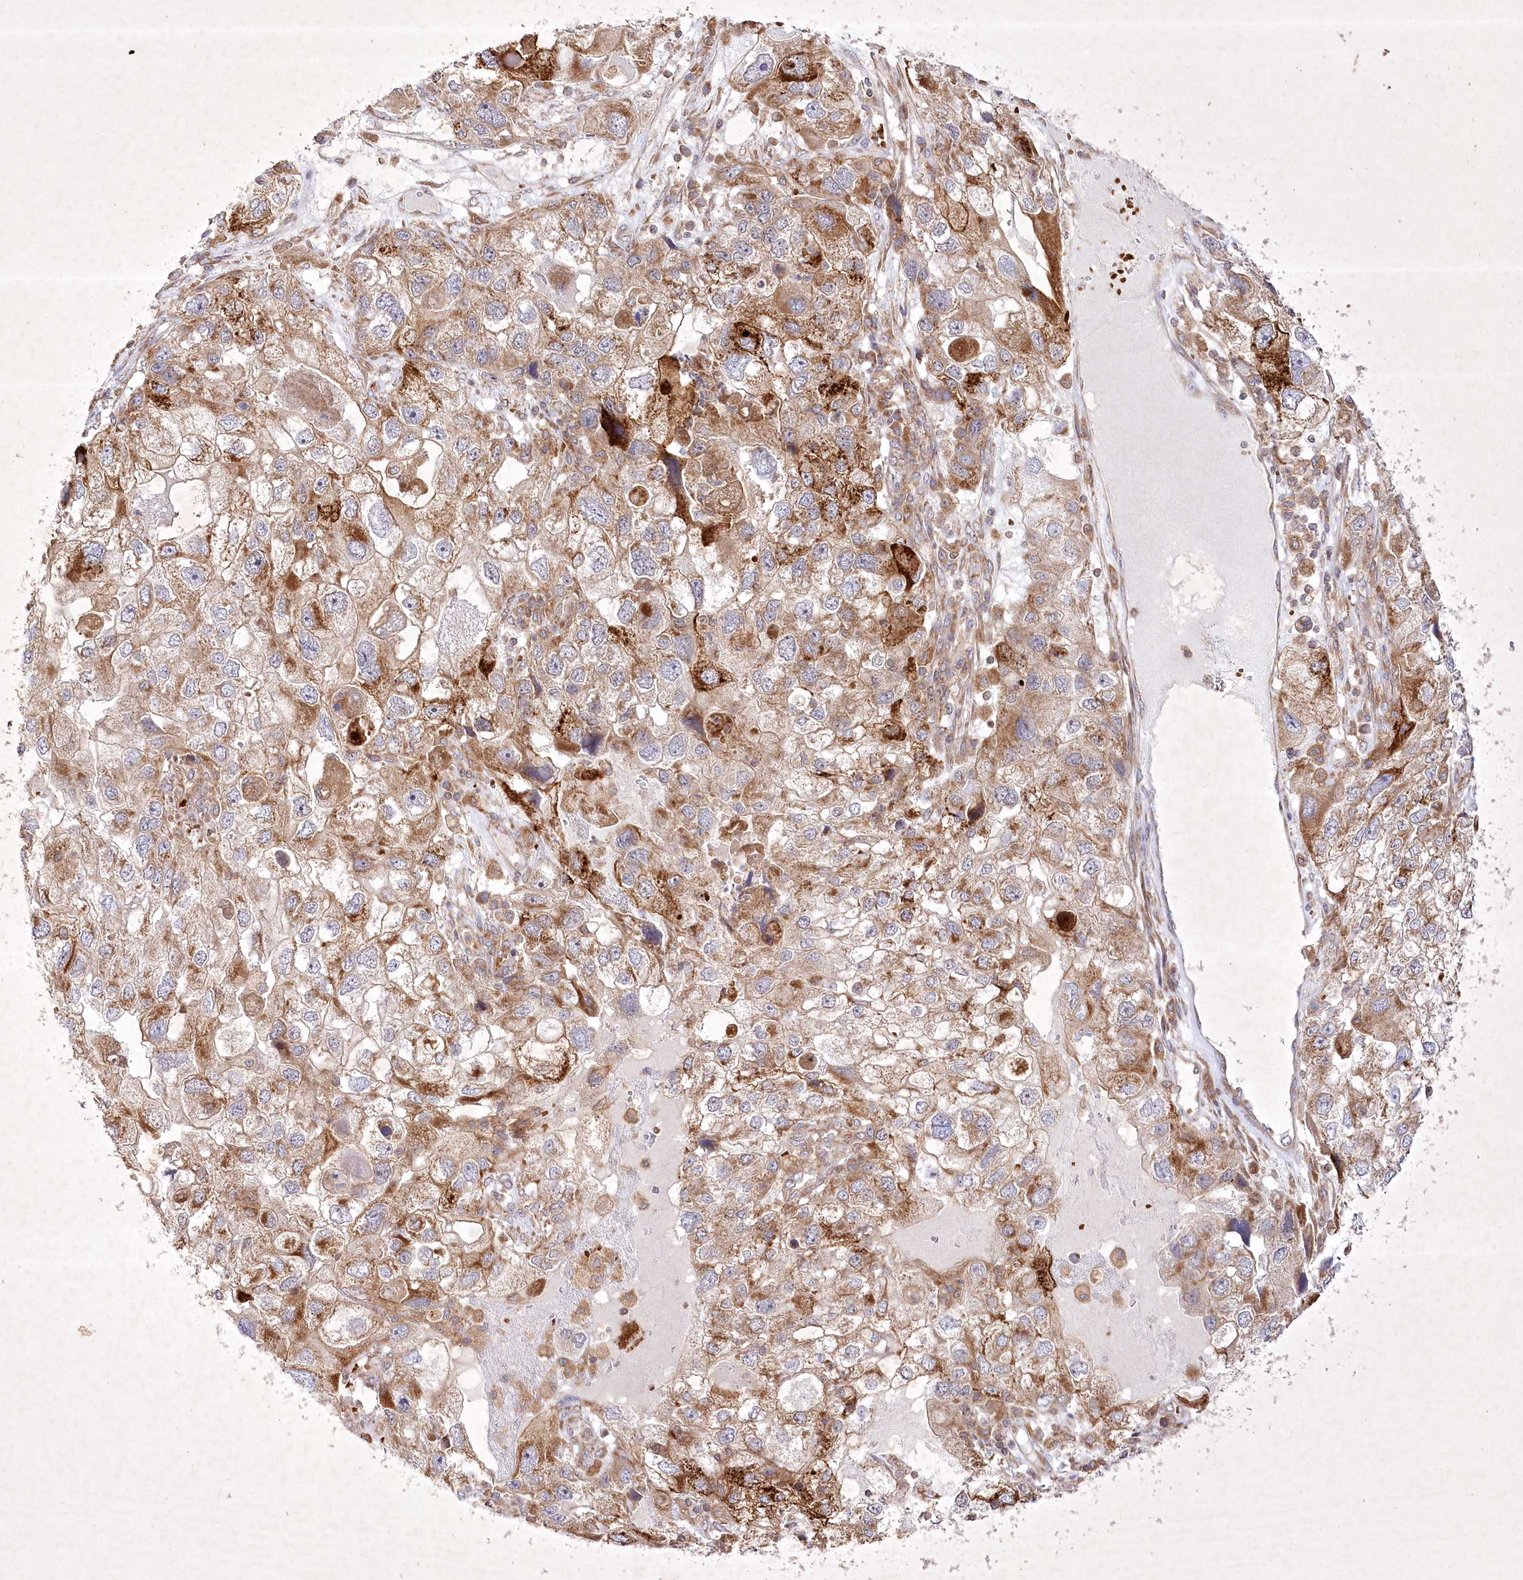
{"staining": {"intensity": "moderate", "quantity": ">75%", "location": "cytoplasmic/membranous"}, "tissue": "endometrial cancer", "cell_type": "Tumor cells", "image_type": "cancer", "snomed": [{"axis": "morphology", "description": "Adenocarcinoma, NOS"}, {"axis": "topography", "description": "Endometrium"}], "caption": "A histopathology image of human endometrial cancer (adenocarcinoma) stained for a protein displays moderate cytoplasmic/membranous brown staining in tumor cells.", "gene": "OPA1", "patient": {"sex": "female", "age": 49}}